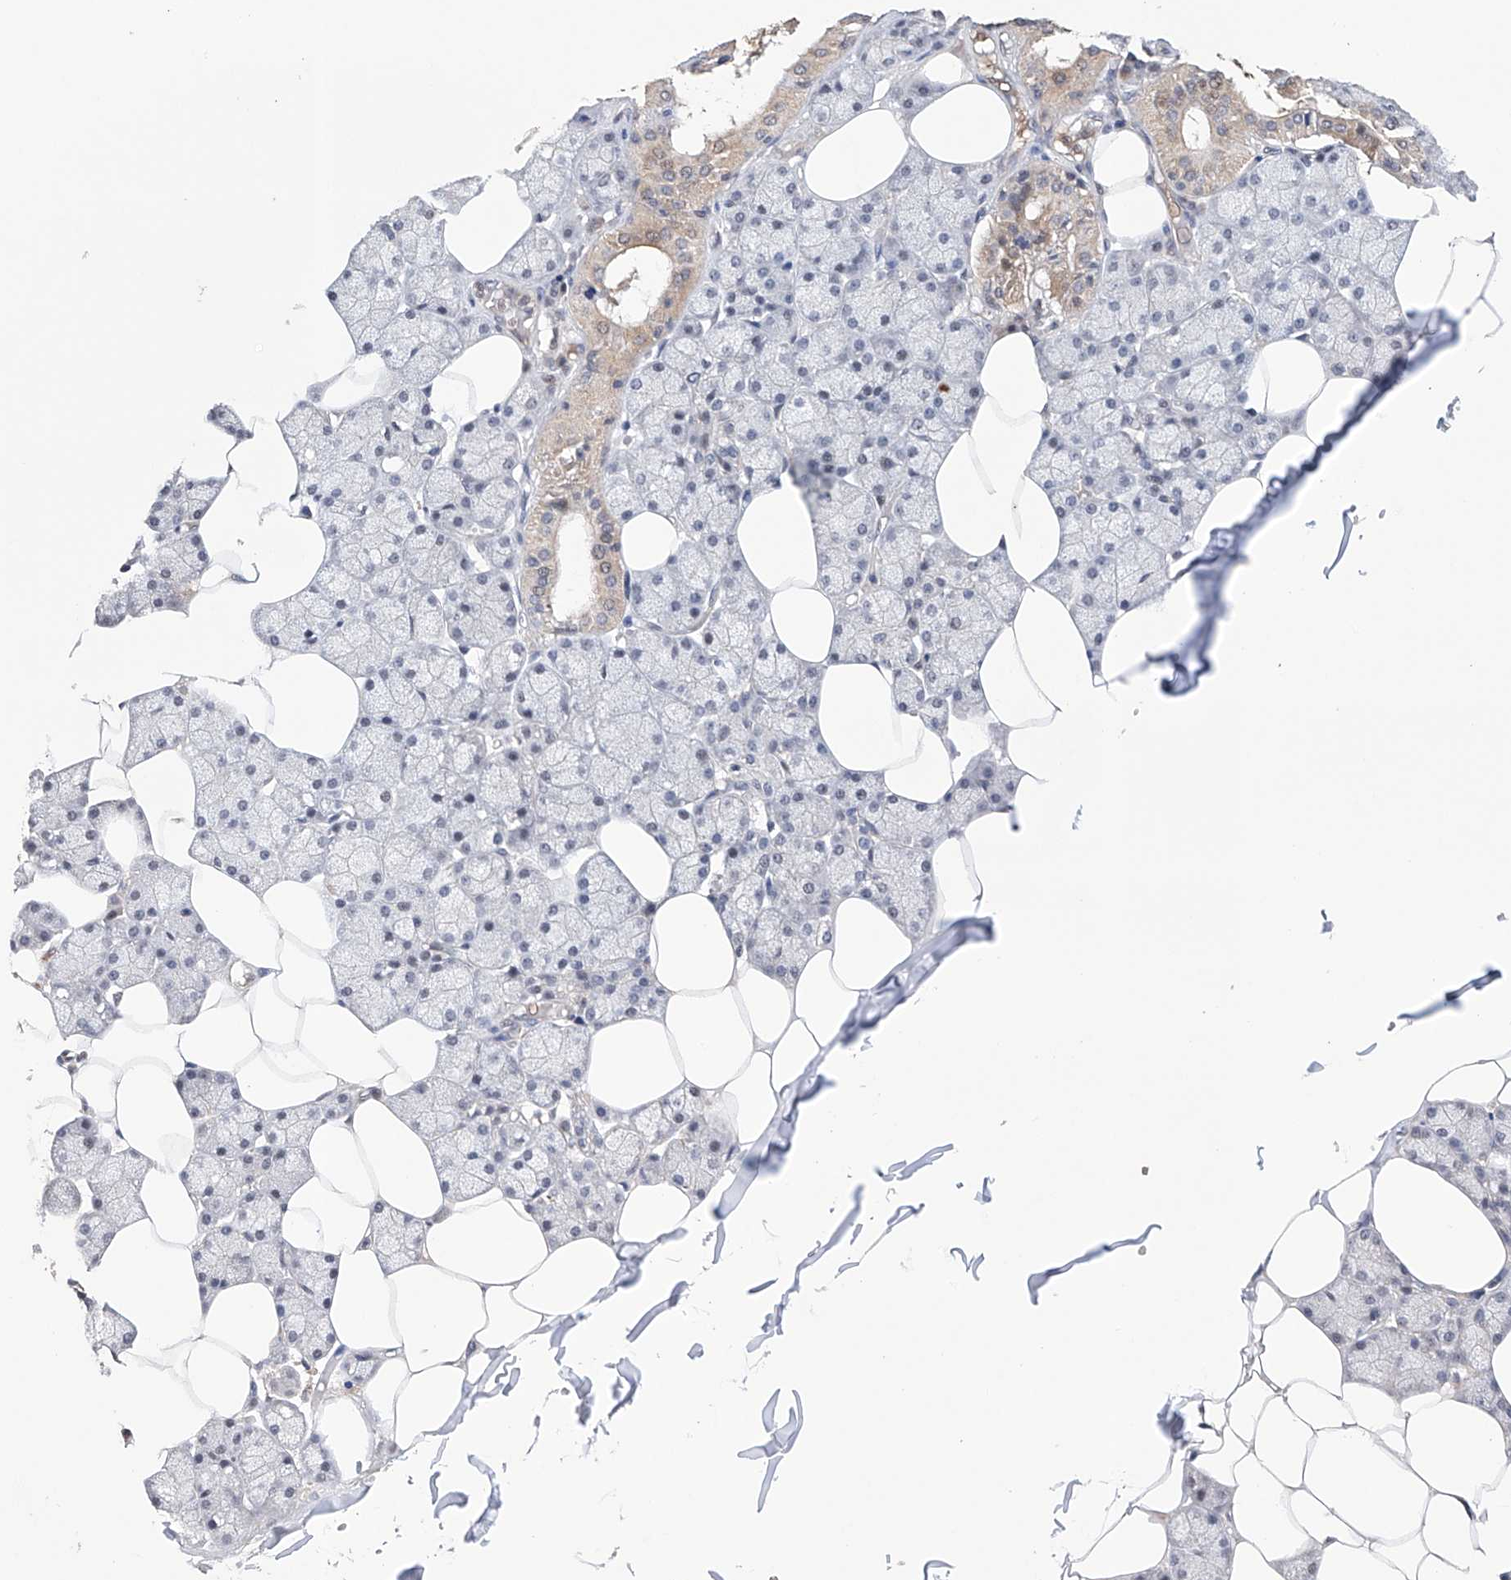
{"staining": {"intensity": "moderate", "quantity": "<25%", "location": "cytoplasmic/membranous"}, "tissue": "salivary gland", "cell_type": "Glandular cells", "image_type": "normal", "snomed": [{"axis": "morphology", "description": "Normal tissue, NOS"}, {"axis": "topography", "description": "Salivary gland"}], "caption": "Salivary gland stained with a brown dye displays moderate cytoplasmic/membranous positive staining in approximately <25% of glandular cells.", "gene": "AFG1L", "patient": {"sex": "male", "age": 62}}